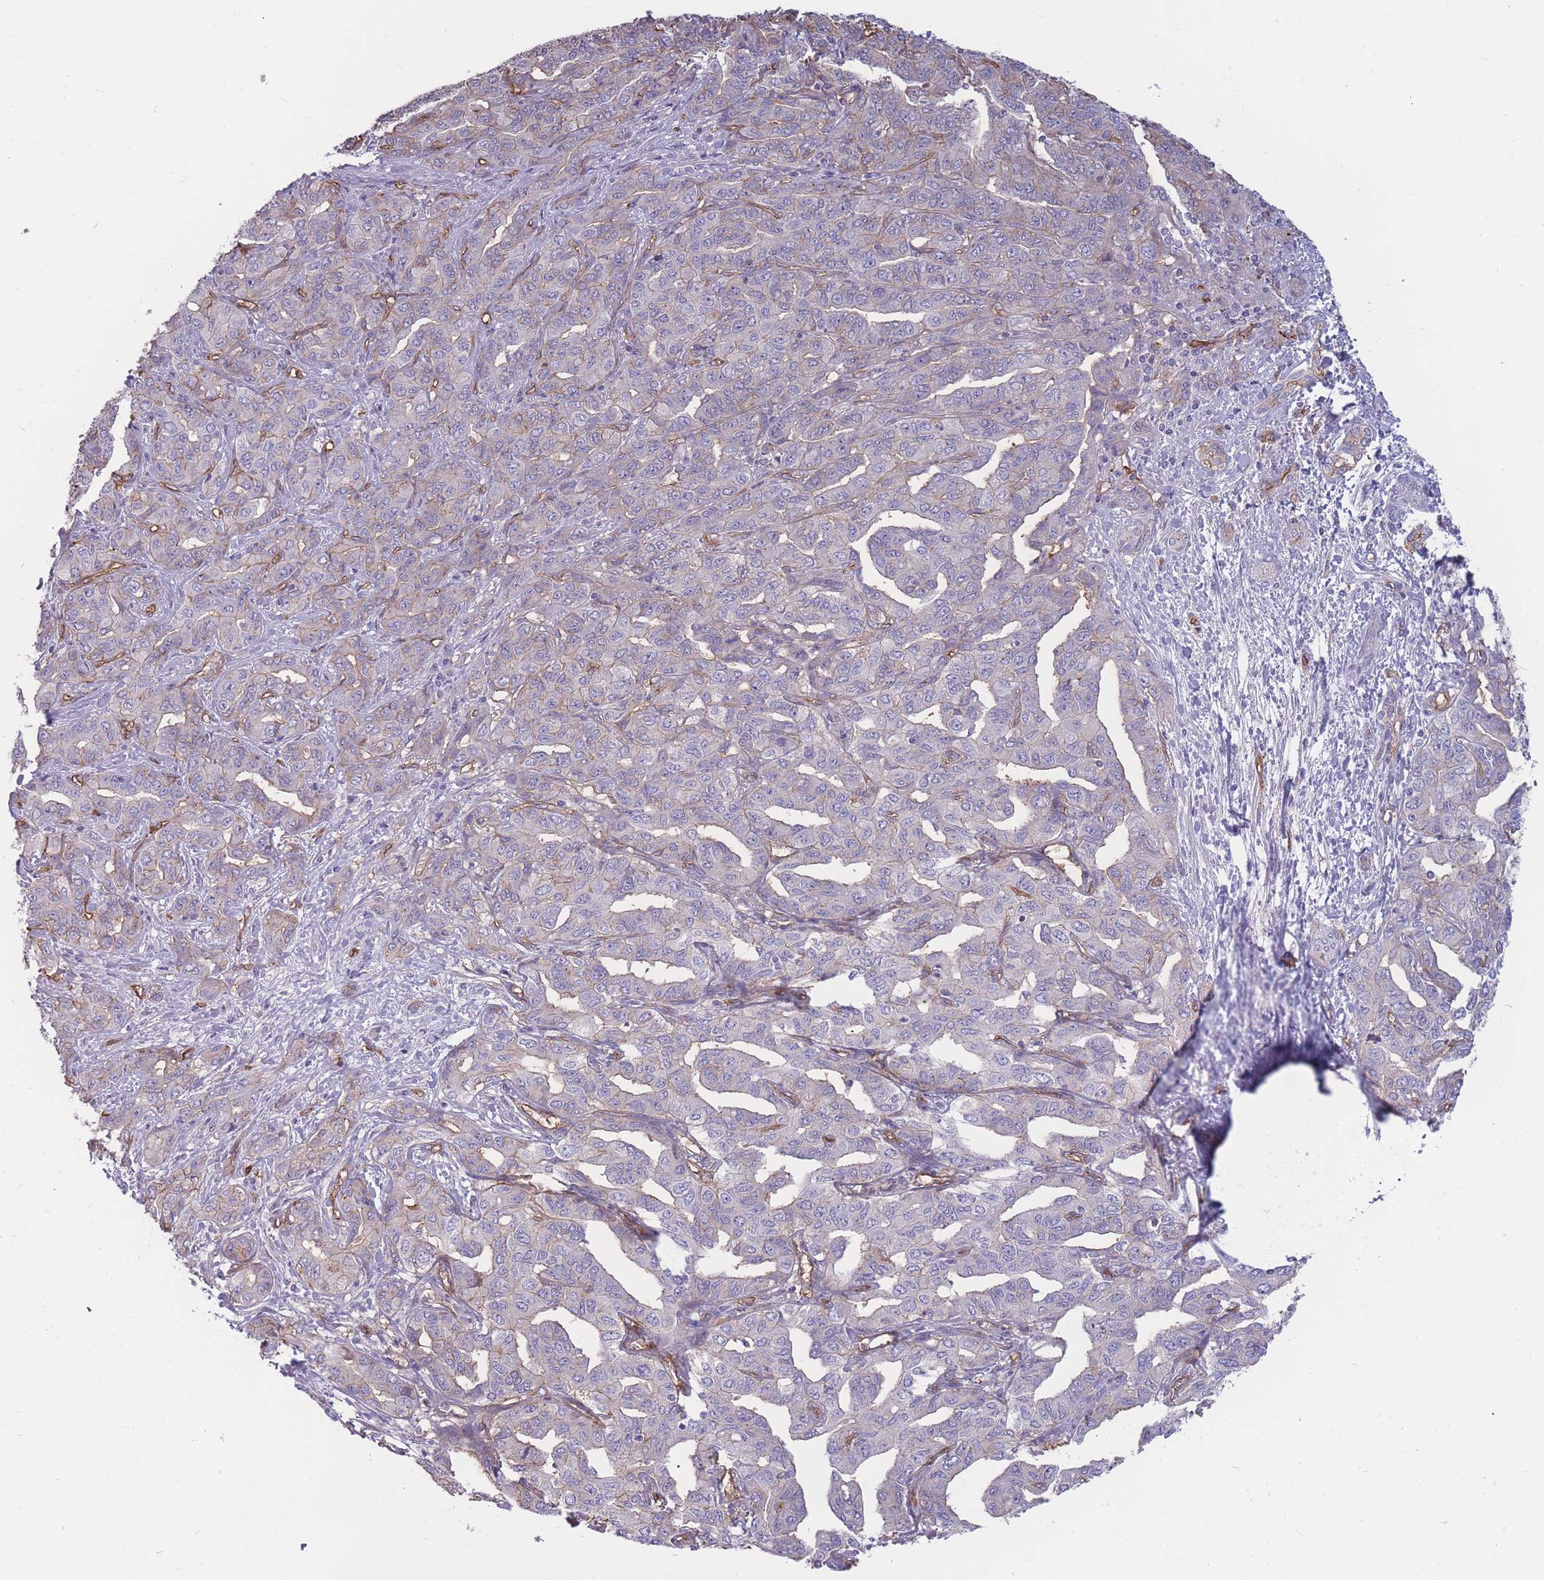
{"staining": {"intensity": "negative", "quantity": "none", "location": "none"}, "tissue": "liver cancer", "cell_type": "Tumor cells", "image_type": "cancer", "snomed": [{"axis": "morphology", "description": "Cholangiocarcinoma"}, {"axis": "topography", "description": "Liver"}], "caption": "Human cholangiocarcinoma (liver) stained for a protein using immunohistochemistry reveals no expression in tumor cells.", "gene": "GNA11", "patient": {"sex": "male", "age": 59}}